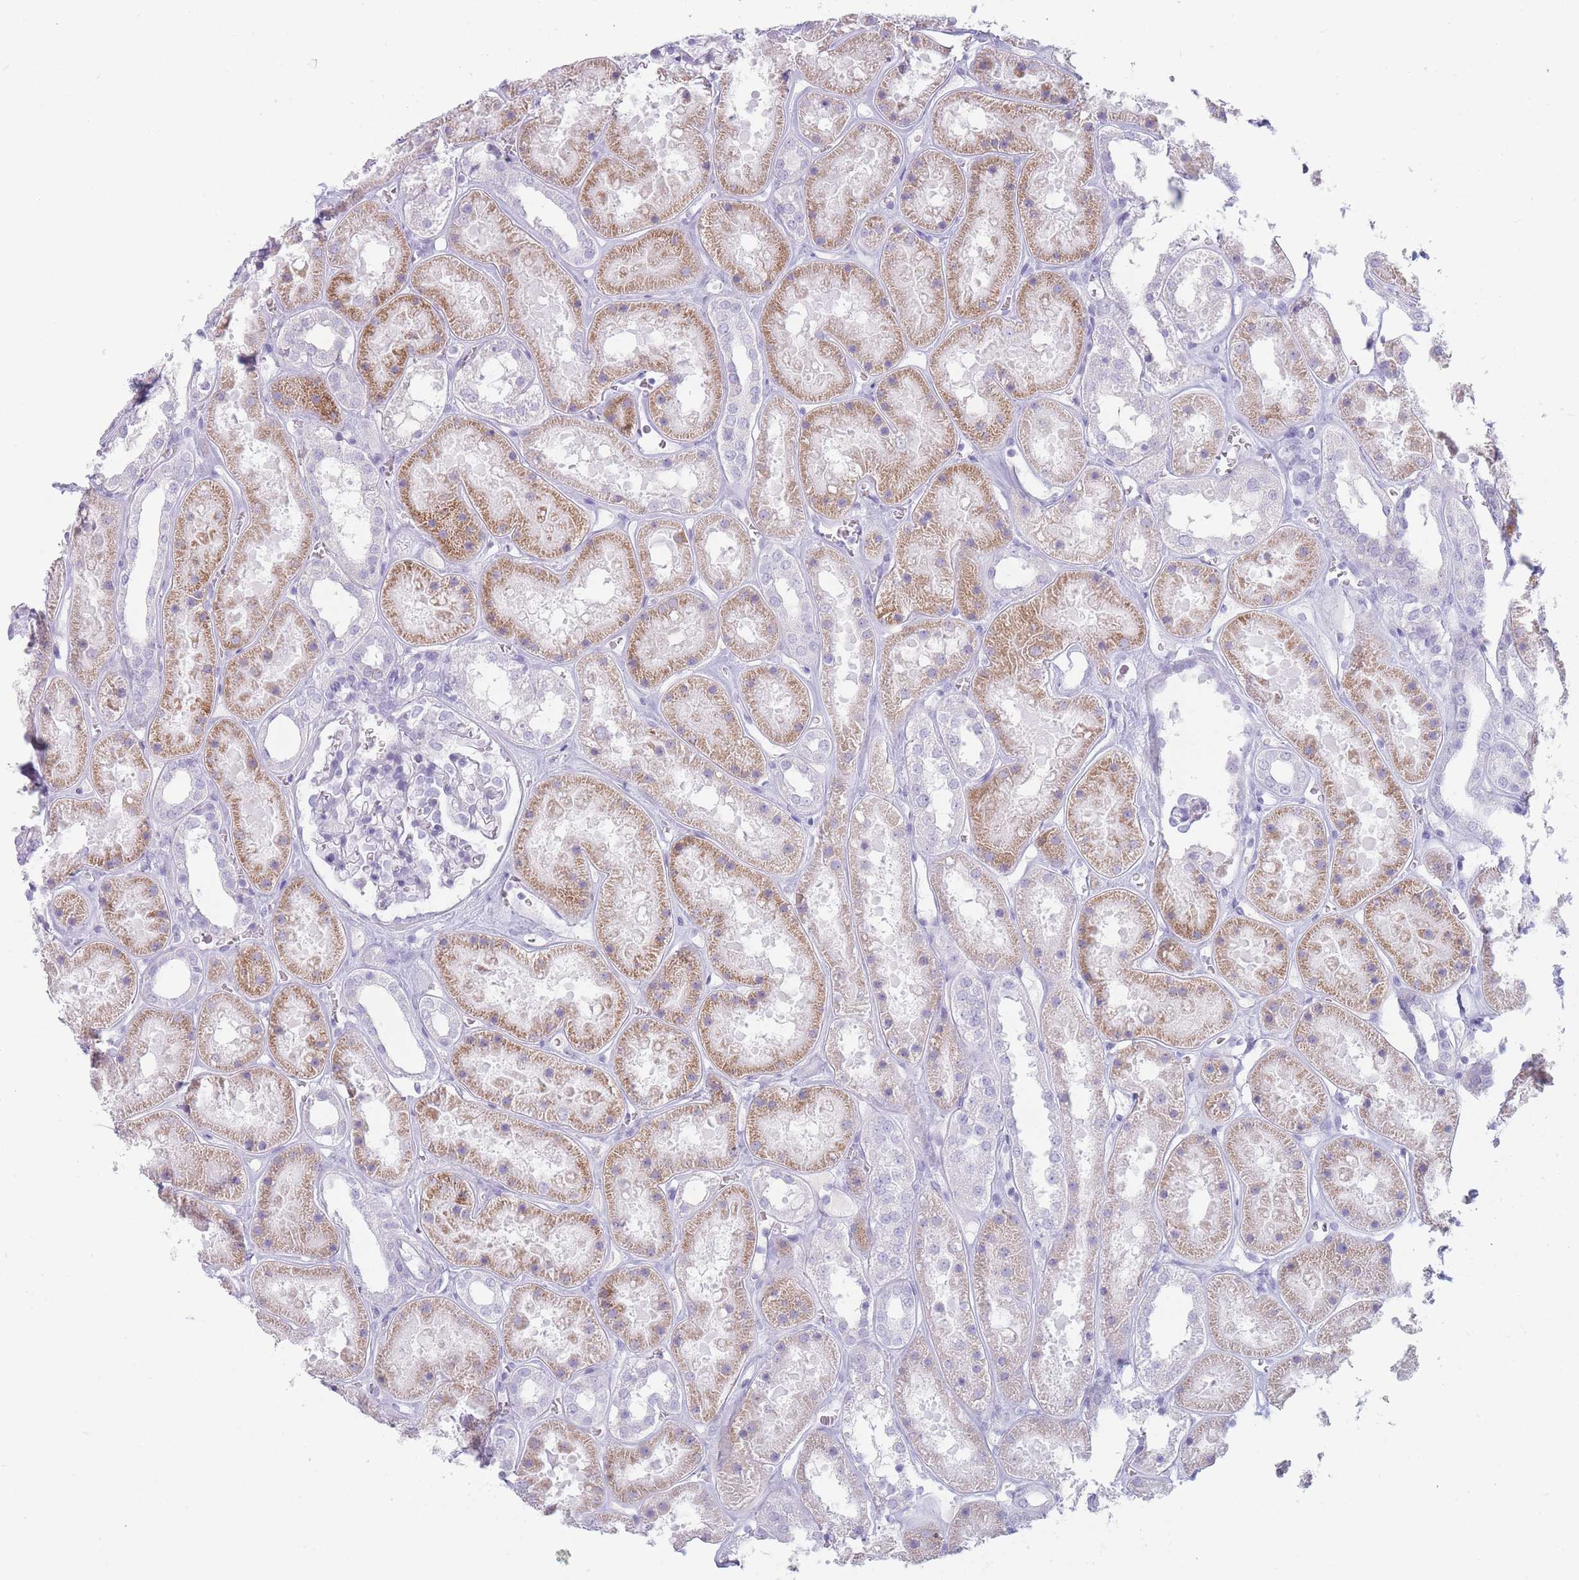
{"staining": {"intensity": "negative", "quantity": "none", "location": "none"}, "tissue": "kidney", "cell_type": "Cells in glomeruli", "image_type": "normal", "snomed": [{"axis": "morphology", "description": "Normal tissue, NOS"}, {"axis": "topography", "description": "Kidney"}], "caption": "Kidney stained for a protein using IHC demonstrates no expression cells in glomeruli.", "gene": "GPR12", "patient": {"sex": "female", "age": 41}}